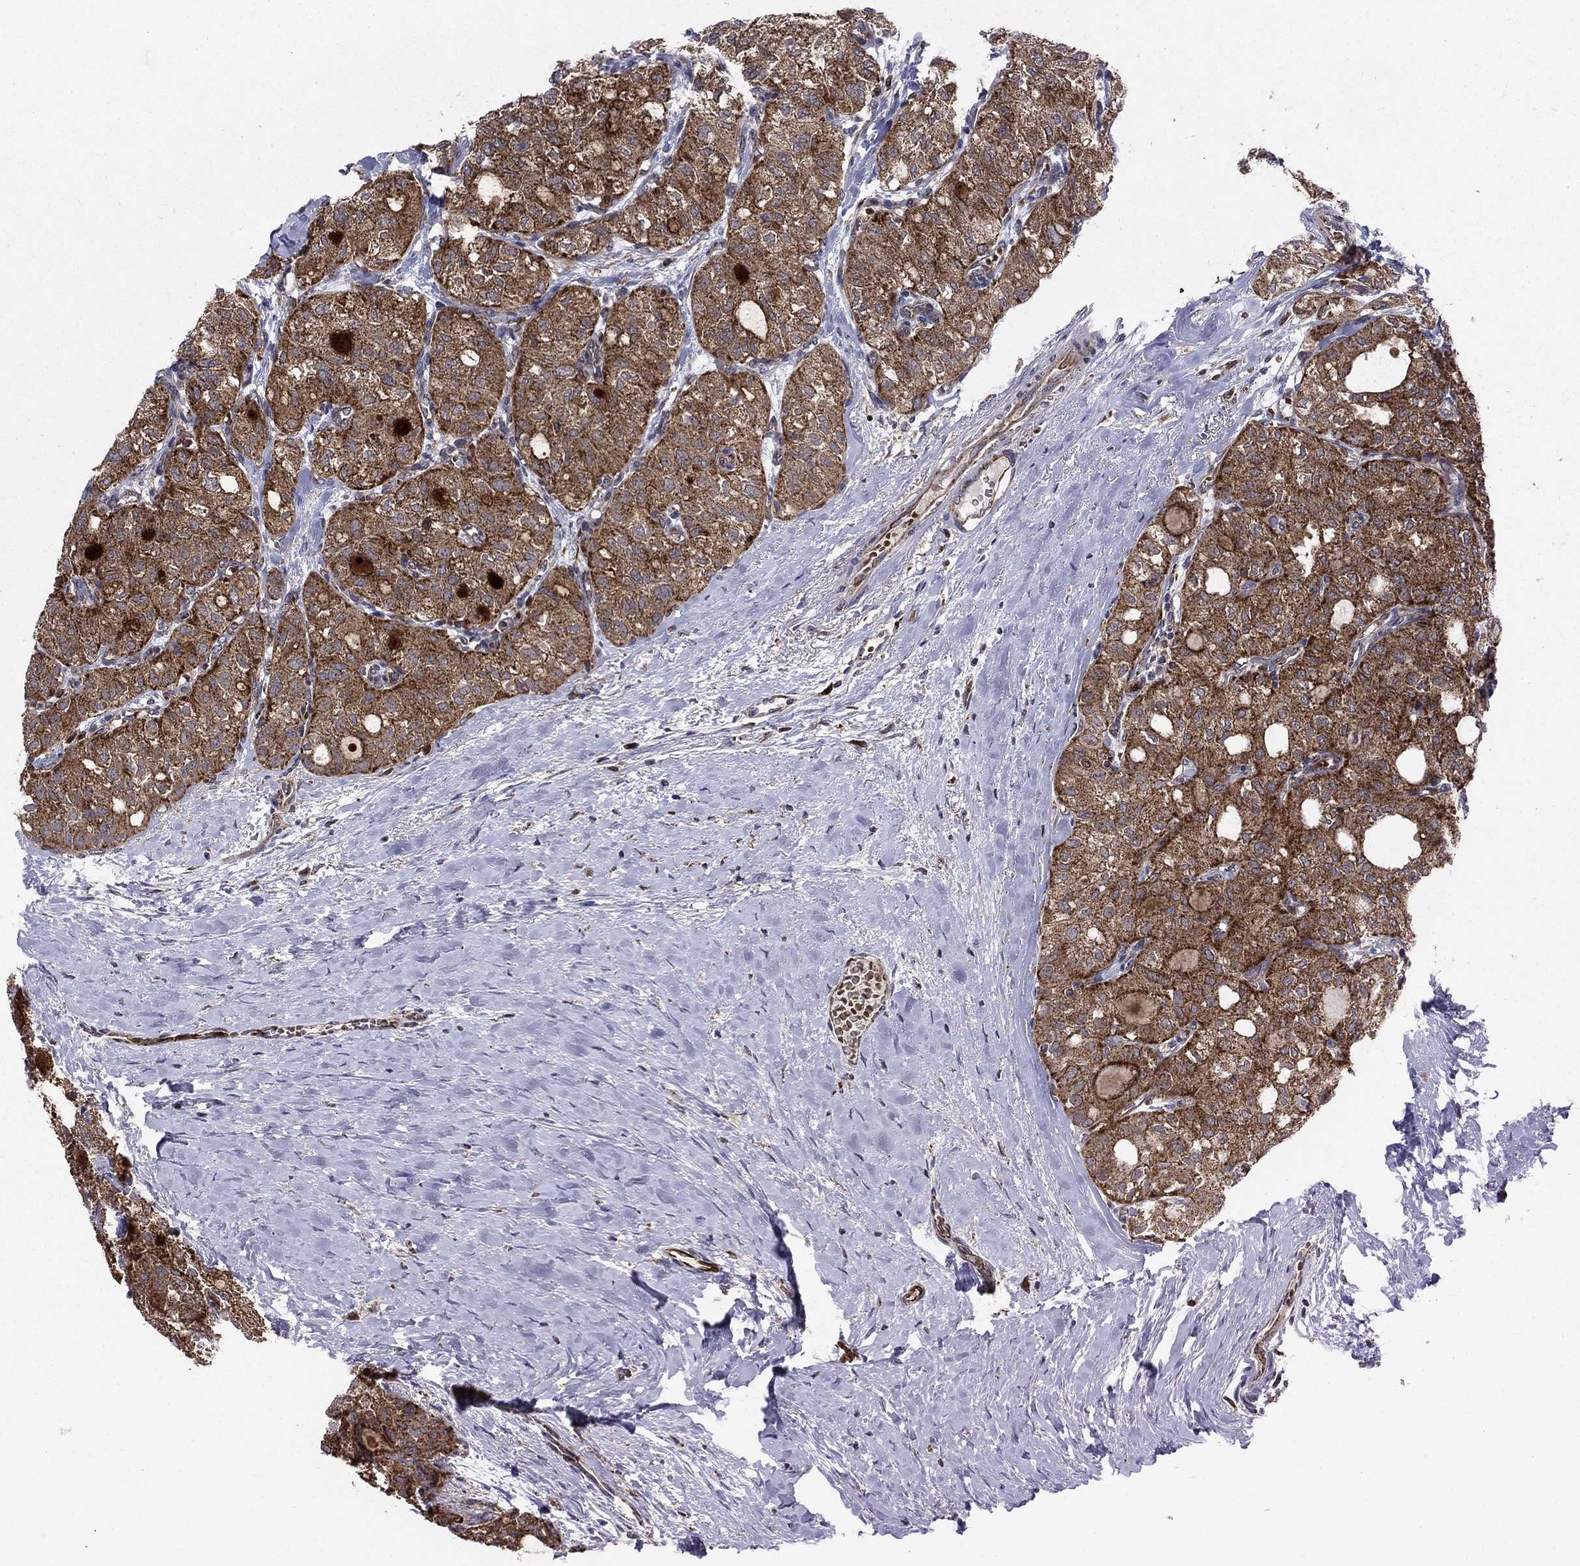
{"staining": {"intensity": "strong", "quantity": "25%-75%", "location": "cytoplasmic/membranous"}, "tissue": "thyroid cancer", "cell_type": "Tumor cells", "image_type": "cancer", "snomed": [{"axis": "morphology", "description": "Follicular adenoma carcinoma, NOS"}, {"axis": "topography", "description": "Thyroid gland"}], "caption": "Follicular adenoma carcinoma (thyroid) stained for a protein (brown) exhibits strong cytoplasmic/membranous positive positivity in about 25%-75% of tumor cells.", "gene": "RNF19B", "patient": {"sex": "male", "age": 75}}